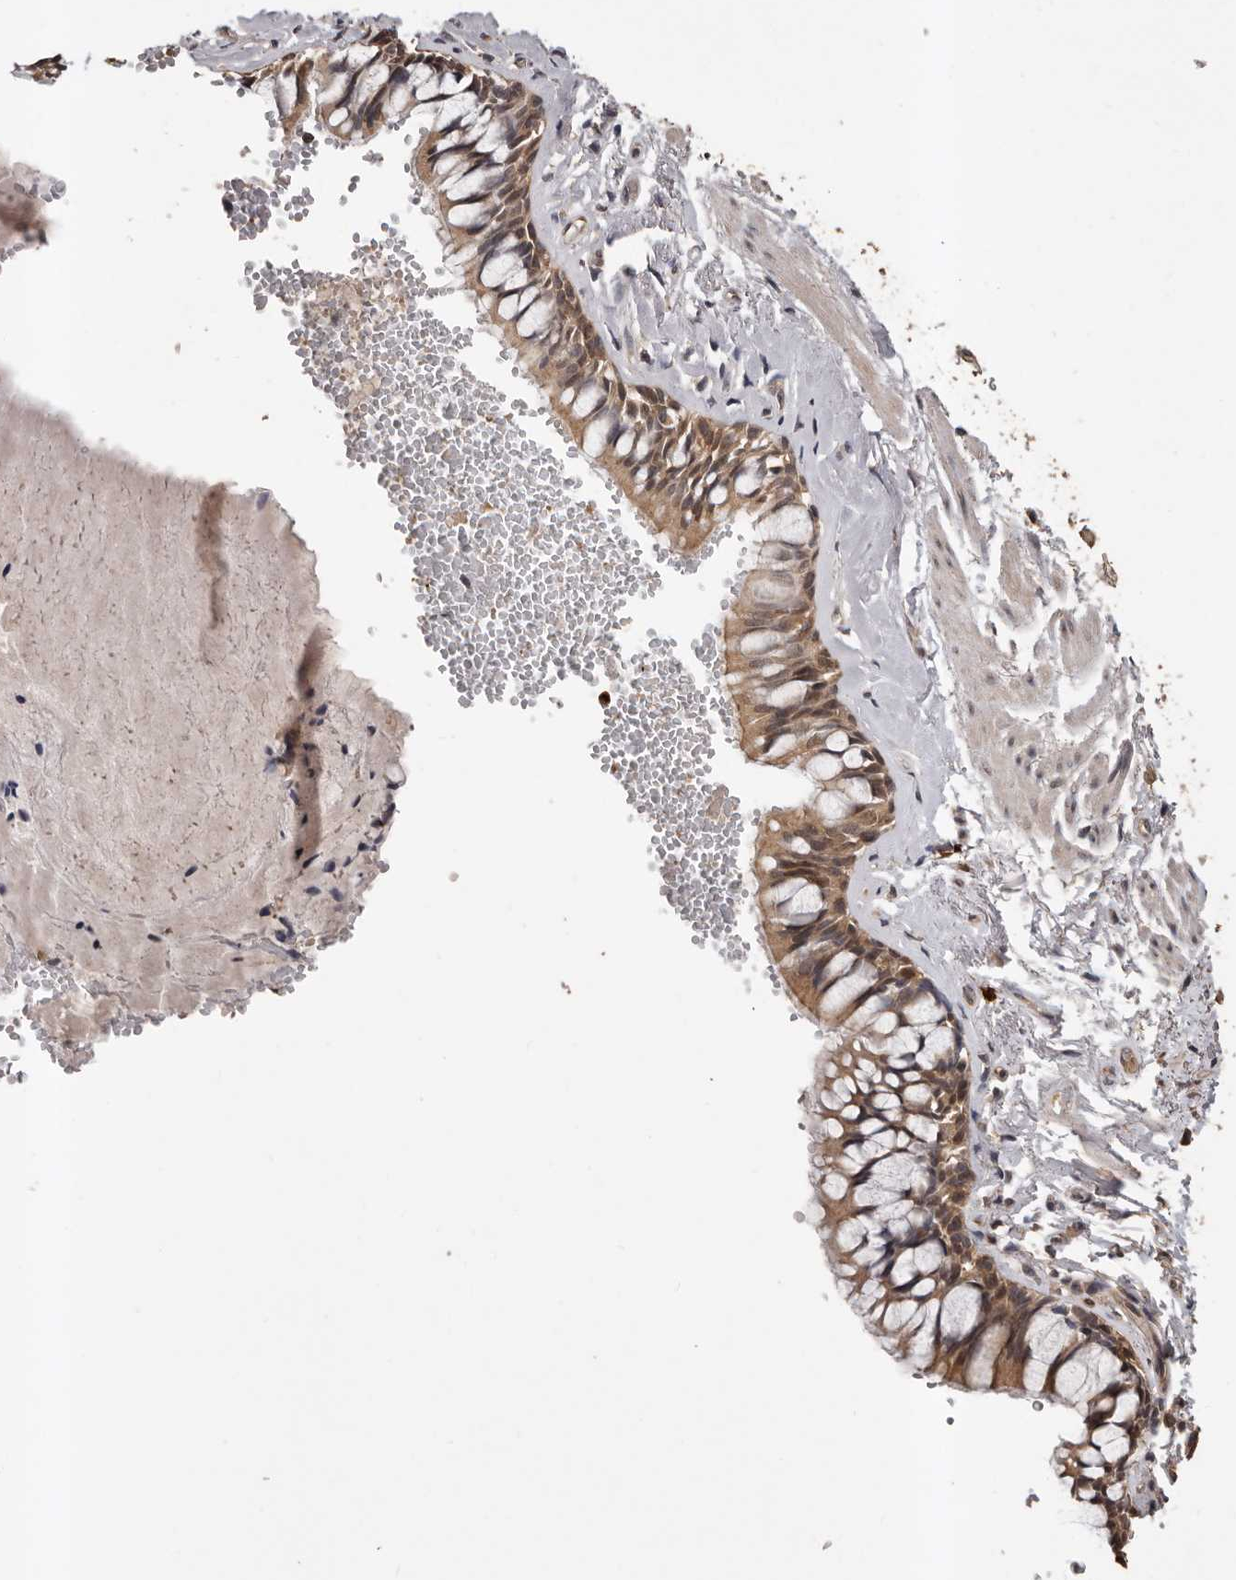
{"staining": {"intensity": "moderate", "quantity": ">75%", "location": "cytoplasmic/membranous"}, "tissue": "bronchus", "cell_type": "Respiratory epithelial cells", "image_type": "normal", "snomed": [{"axis": "morphology", "description": "Normal tissue, NOS"}, {"axis": "topography", "description": "Cartilage tissue"}, {"axis": "topography", "description": "Bronchus"}], "caption": "Protein staining of normal bronchus exhibits moderate cytoplasmic/membranous expression in about >75% of respiratory epithelial cells.", "gene": "VPS37A", "patient": {"sex": "female", "age": 73}}